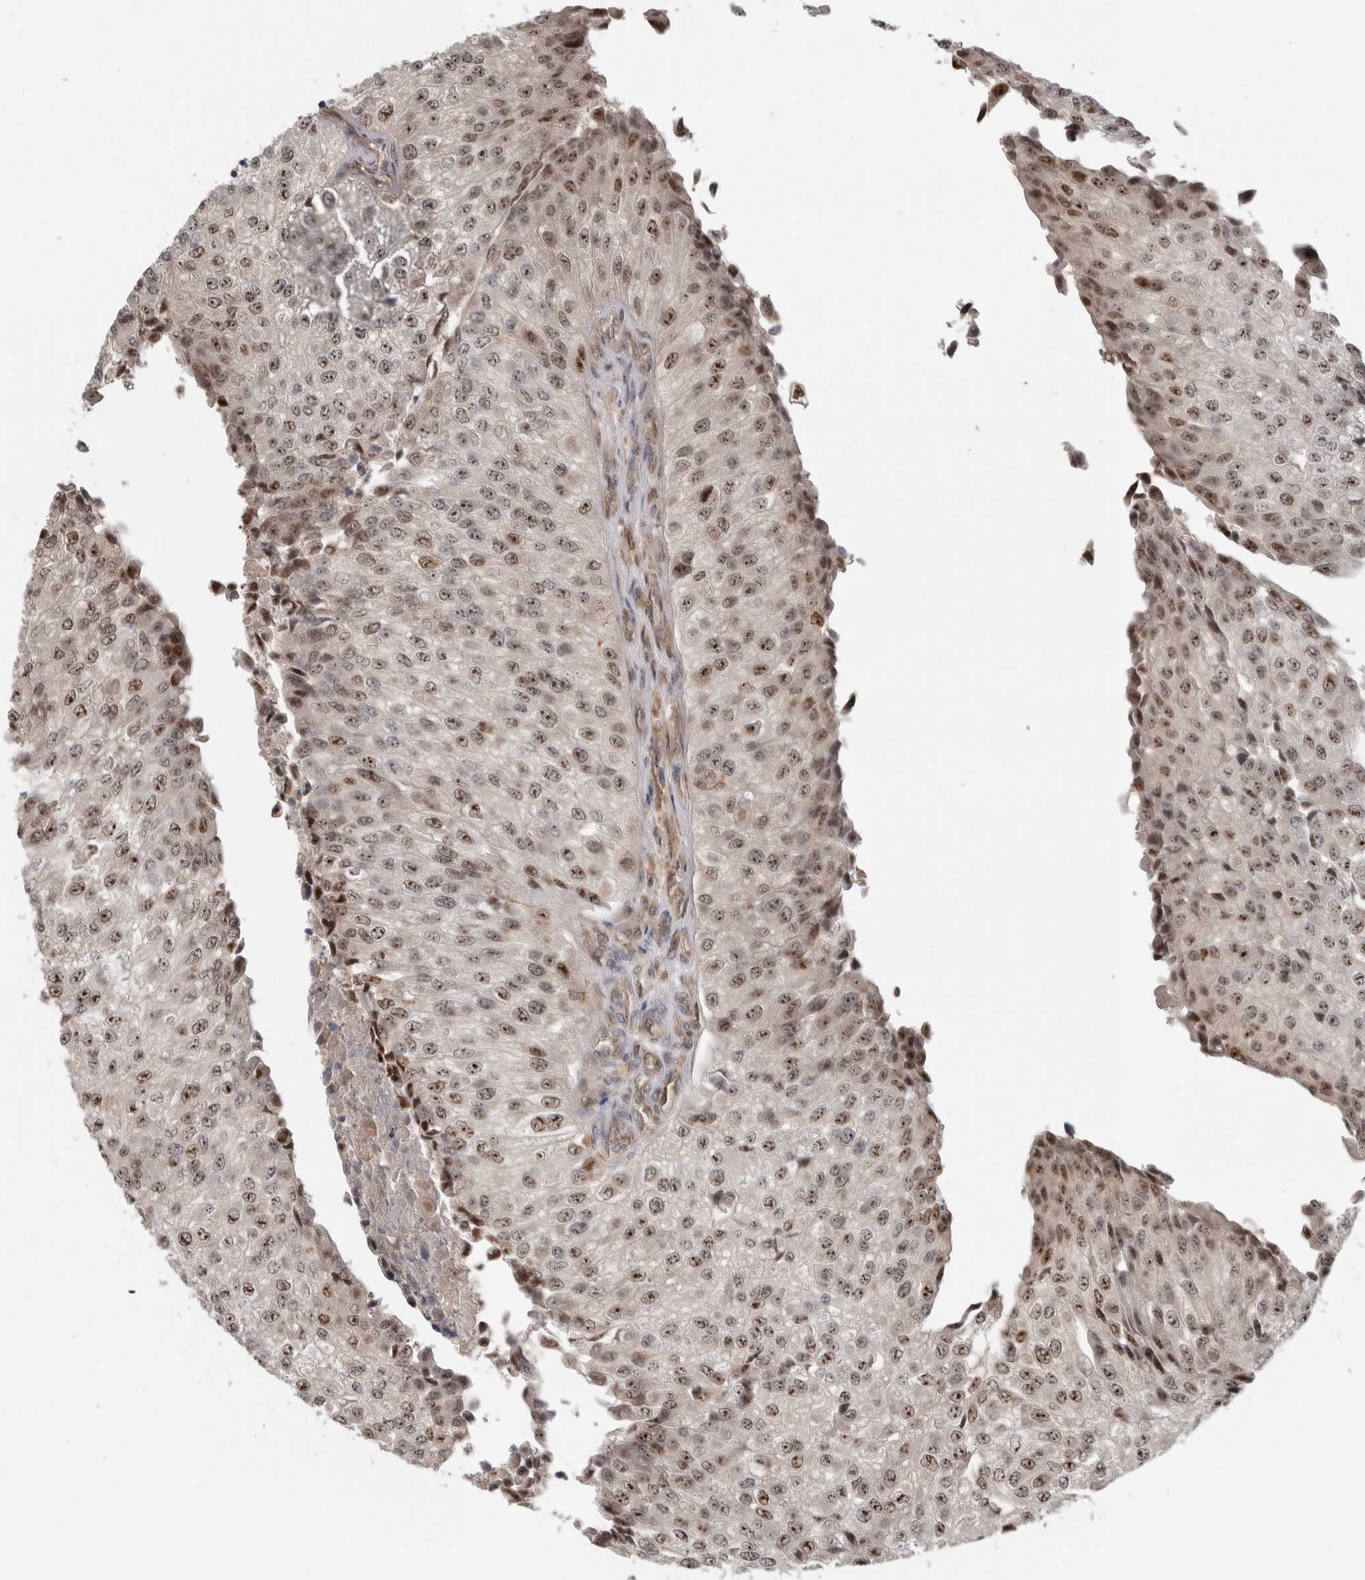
{"staining": {"intensity": "moderate", "quantity": ">75%", "location": "nuclear"}, "tissue": "urothelial cancer", "cell_type": "Tumor cells", "image_type": "cancer", "snomed": [{"axis": "morphology", "description": "Urothelial carcinoma, High grade"}, {"axis": "topography", "description": "Kidney"}, {"axis": "topography", "description": "Urinary bladder"}], "caption": "High-magnification brightfield microscopy of urothelial cancer stained with DAB (3,3'-diaminobenzidine) (brown) and counterstained with hematoxylin (blue). tumor cells exhibit moderate nuclear positivity is appreciated in about>75% of cells.", "gene": "WASF2", "patient": {"sex": "male", "age": 77}}